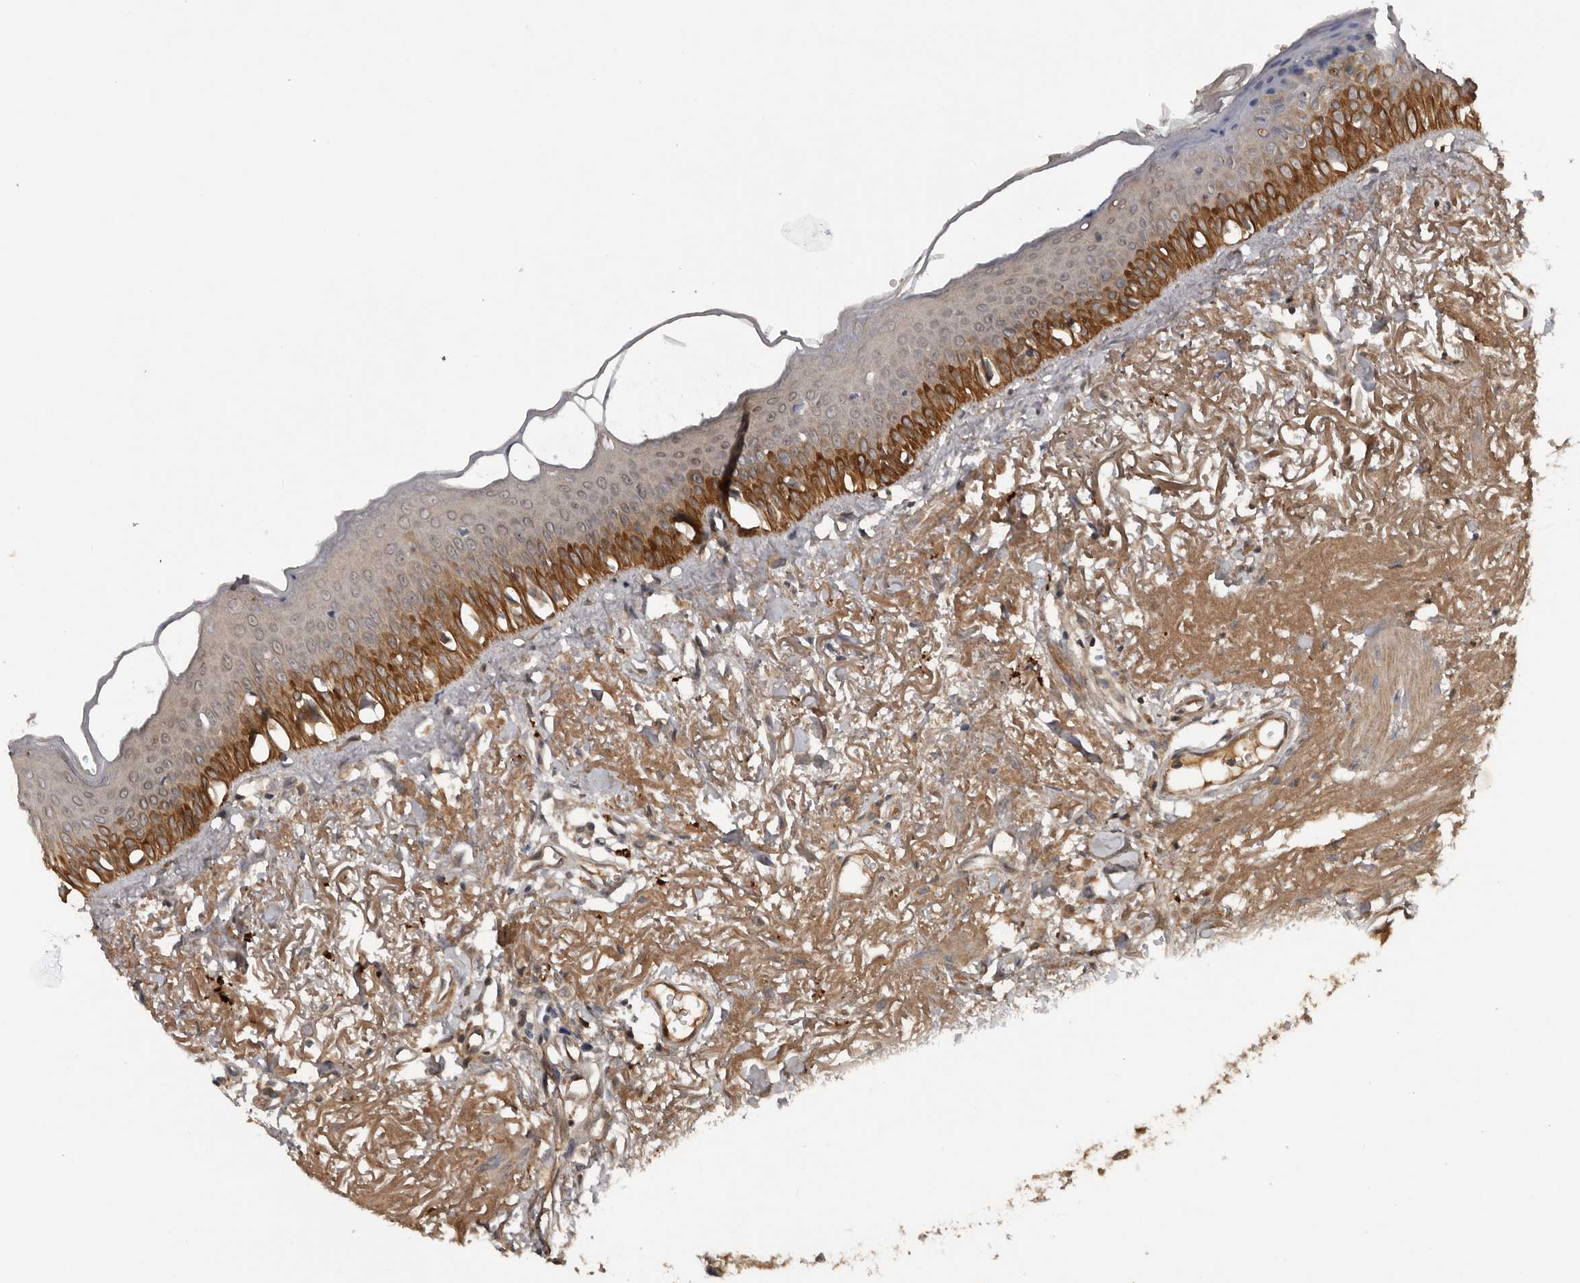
{"staining": {"intensity": "strong", "quantity": "25%-75%", "location": "cytoplasmic/membranous"}, "tissue": "oral mucosa", "cell_type": "Squamous epithelial cells", "image_type": "normal", "snomed": [{"axis": "morphology", "description": "Normal tissue, NOS"}, {"axis": "topography", "description": "Oral tissue"}], "caption": "A brown stain highlights strong cytoplasmic/membranous positivity of a protein in squamous epithelial cells of benign human oral mucosa.", "gene": "DNAJB4", "patient": {"sex": "female", "age": 70}}